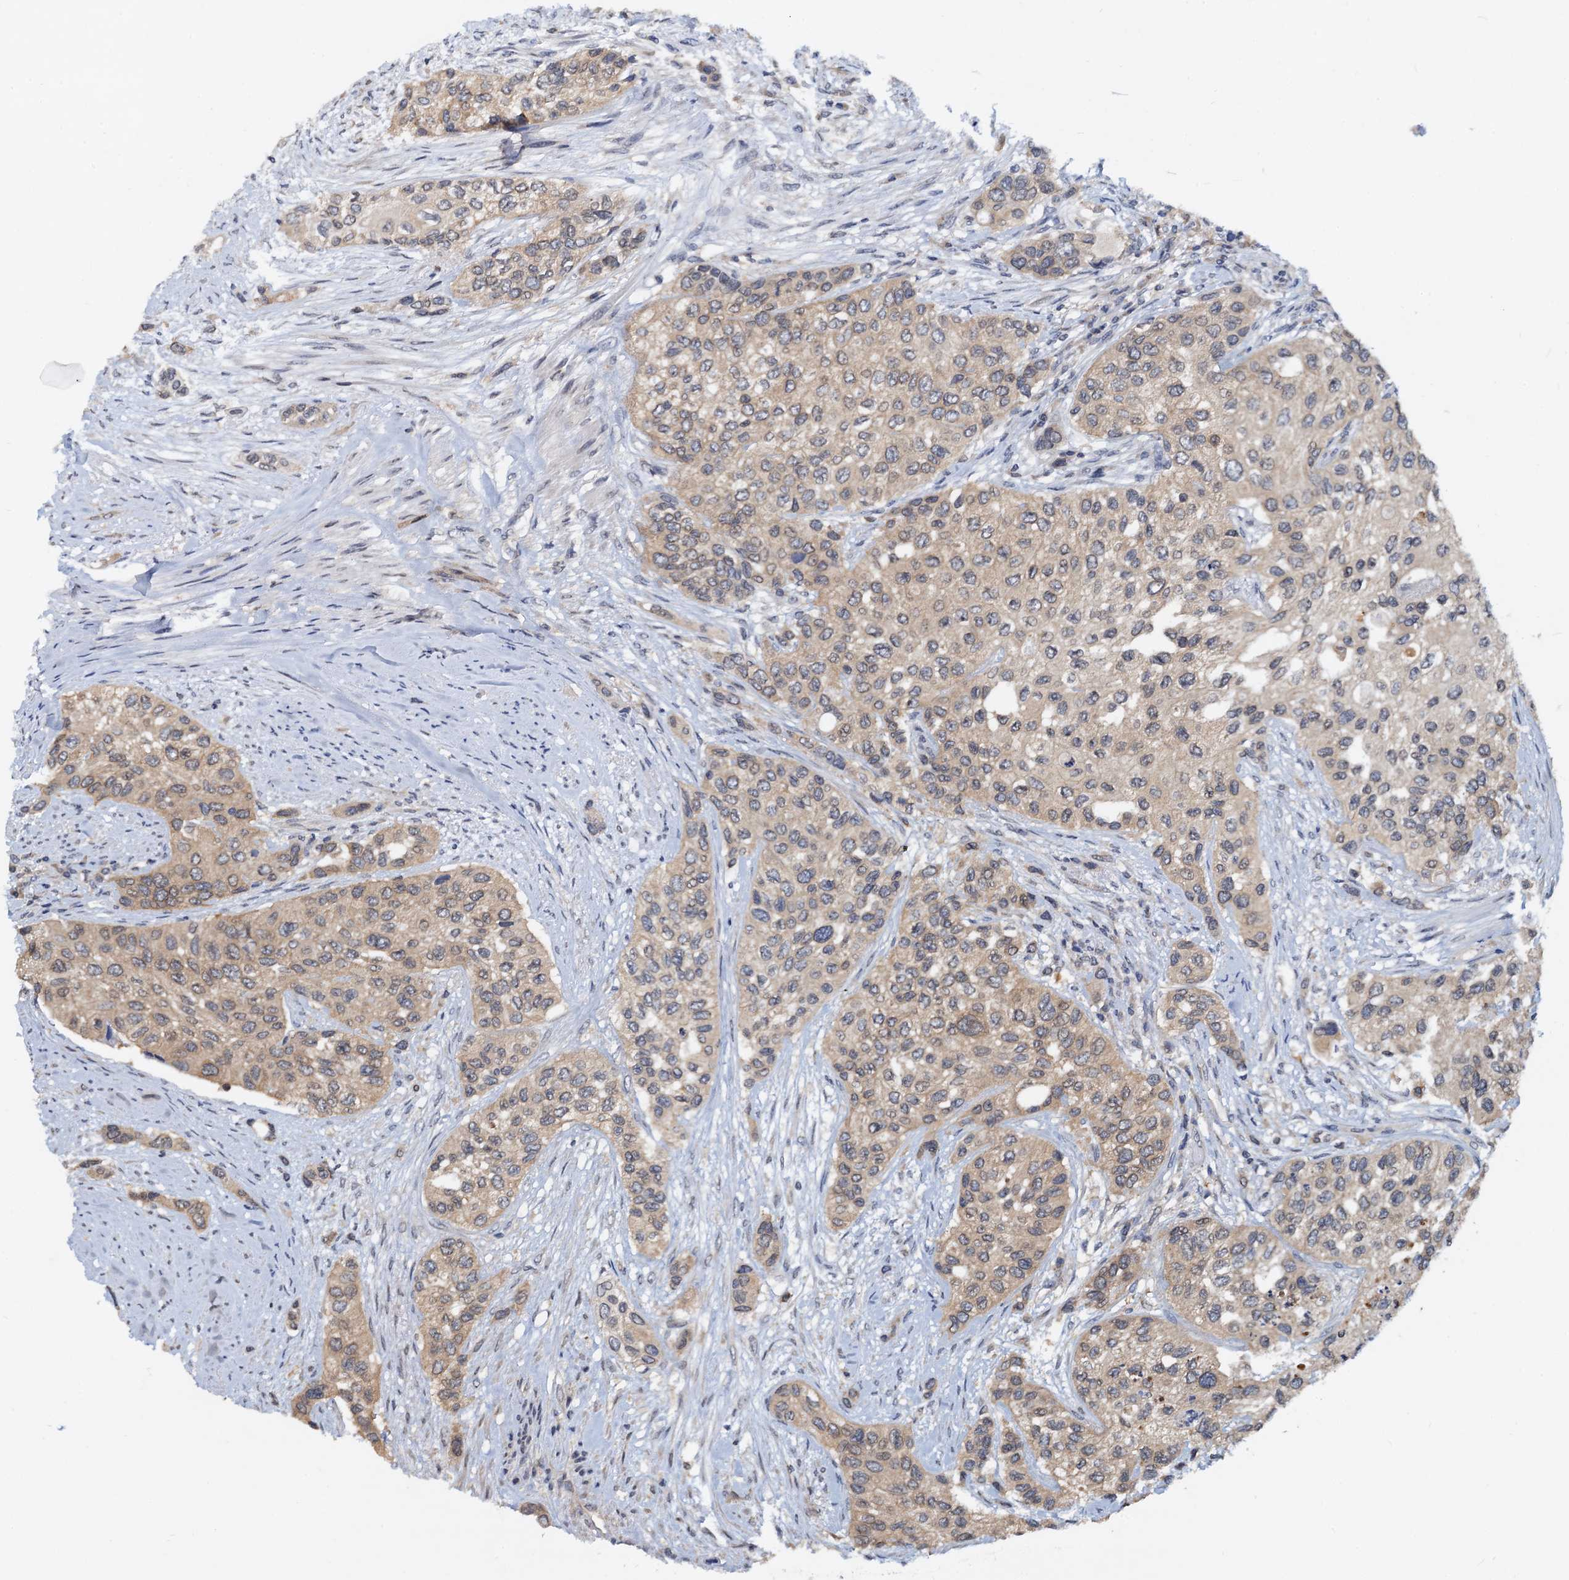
{"staining": {"intensity": "weak", "quantity": ">75%", "location": "cytoplasmic/membranous"}, "tissue": "urothelial cancer", "cell_type": "Tumor cells", "image_type": "cancer", "snomed": [{"axis": "morphology", "description": "Normal tissue, NOS"}, {"axis": "morphology", "description": "Urothelial carcinoma, High grade"}, {"axis": "topography", "description": "Vascular tissue"}, {"axis": "topography", "description": "Urinary bladder"}], "caption": "High-grade urothelial carcinoma was stained to show a protein in brown. There is low levels of weak cytoplasmic/membranous expression in about >75% of tumor cells. (brown staining indicates protein expression, while blue staining denotes nuclei).", "gene": "PTGES3", "patient": {"sex": "female", "age": 56}}